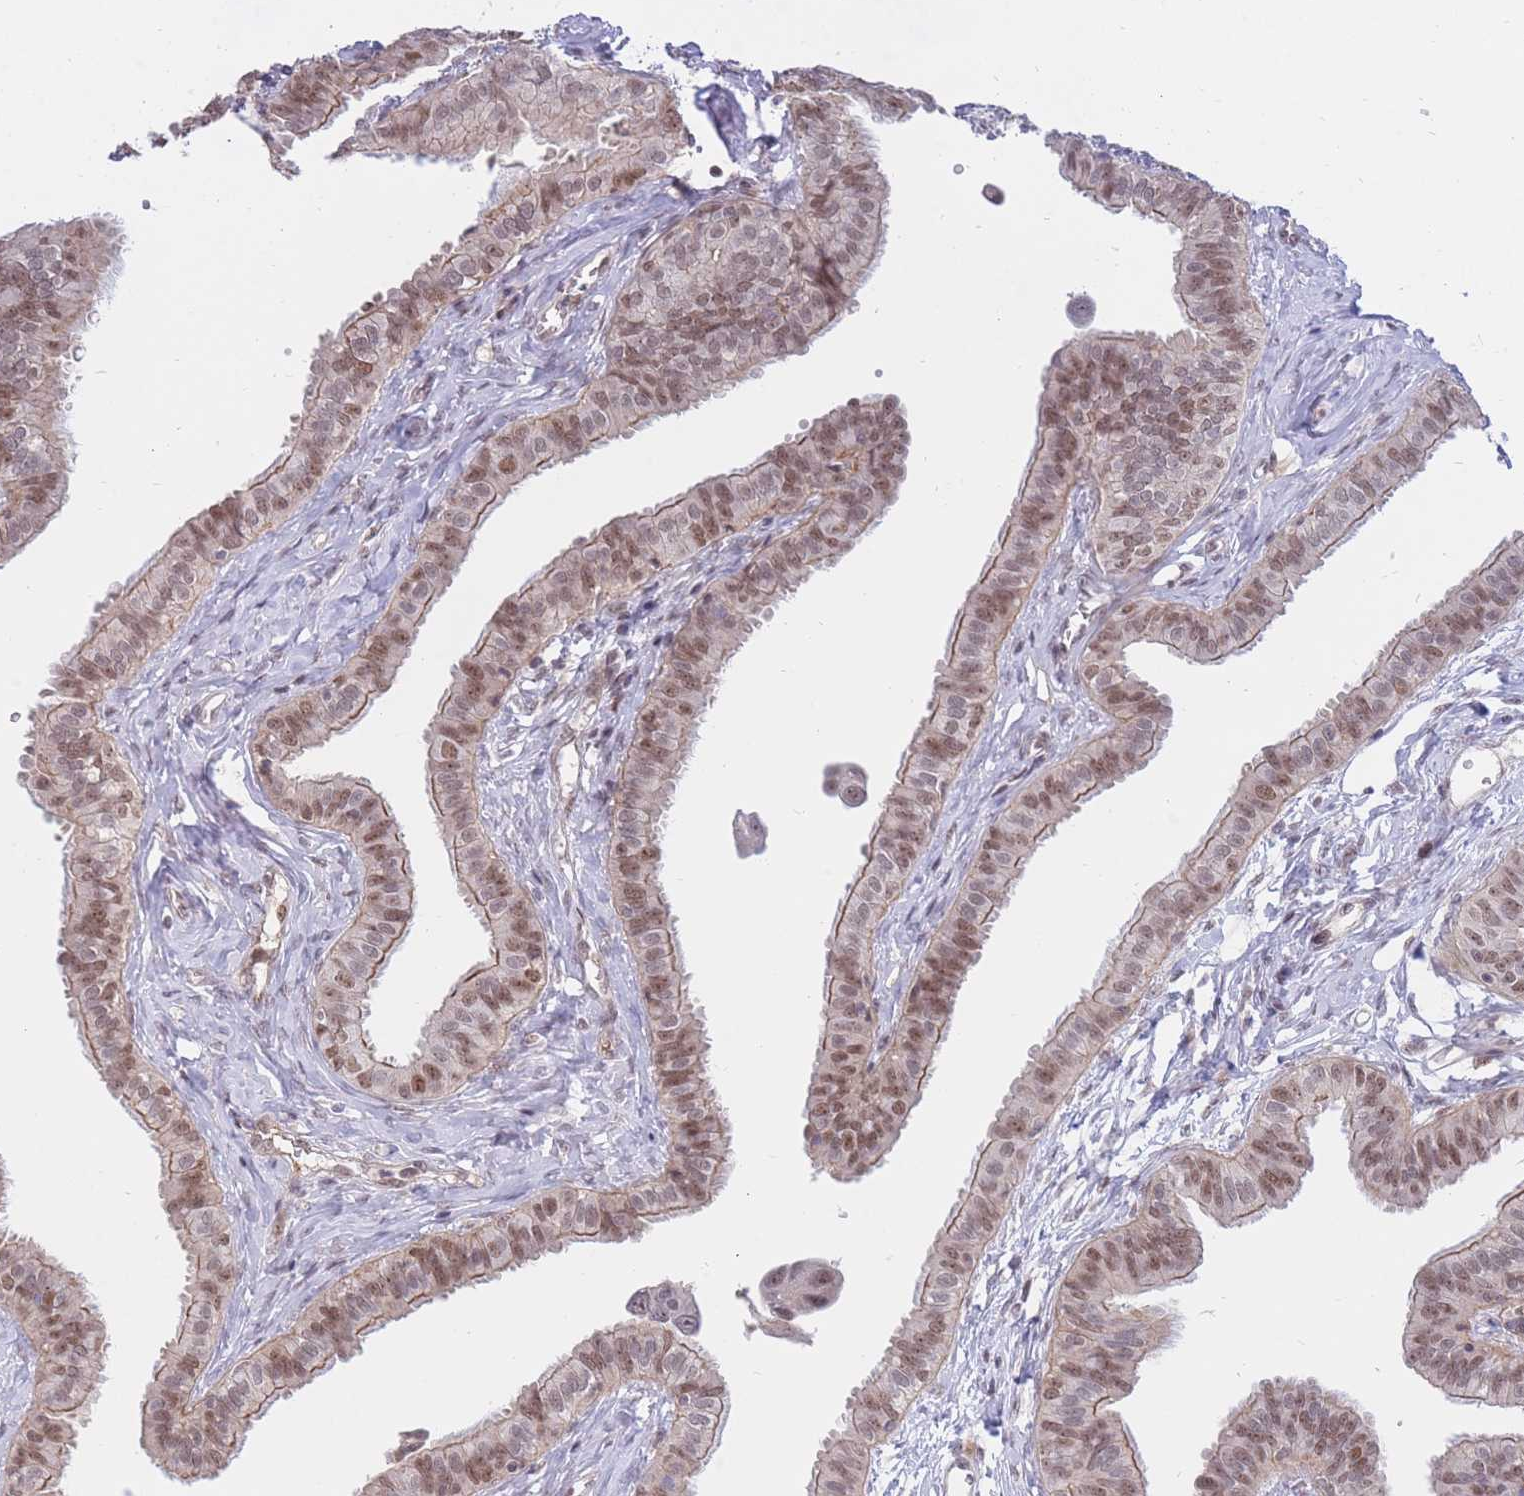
{"staining": {"intensity": "moderate", "quantity": ">75%", "location": "nuclear"}, "tissue": "fallopian tube", "cell_type": "Glandular cells", "image_type": "normal", "snomed": [{"axis": "morphology", "description": "Normal tissue, NOS"}, {"axis": "morphology", "description": "Carcinoma, NOS"}, {"axis": "topography", "description": "Fallopian tube"}, {"axis": "topography", "description": "Ovary"}], "caption": "IHC staining of unremarkable fallopian tube, which exhibits medium levels of moderate nuclear staining in approximately >75% of glandular cells indicating moderate nuclear protein positivity. The staining was performed using DAB (brown) for protein detection and nuclei were counterstained in hematoxylin (blue).", "gene": "ERICH6B", "patient": {"sex": "female", "age": 59}}